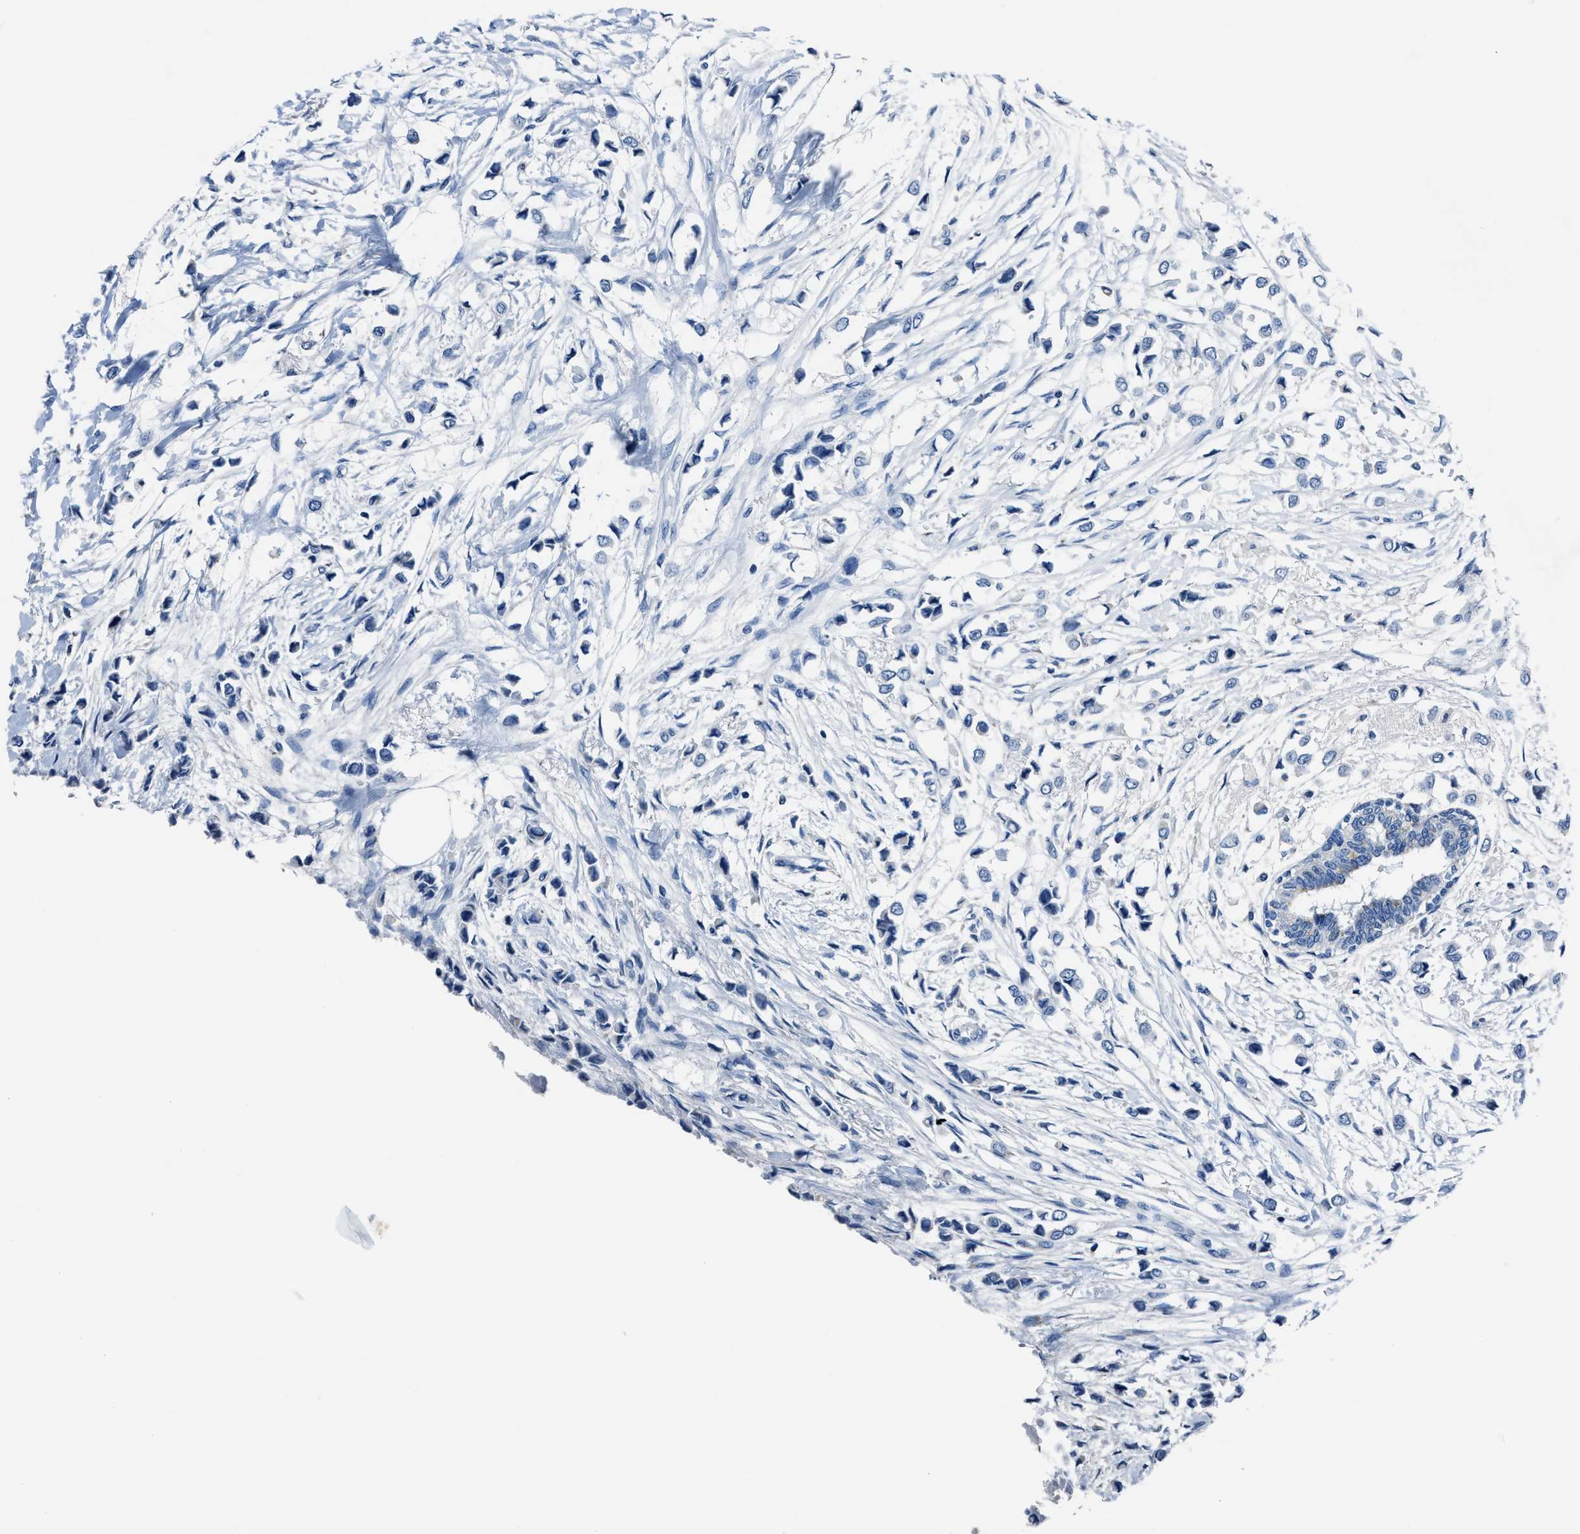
{"staining": {"intensity": "negative", "quantity": "none", "location": "none"}, "tissue": "breast cancer", "cell_type": "Tumor cells", "image_type": "cancer", "snomed": [{"axis": "morphology", "description": "Lobular carcinoma"}, {"axis": "topography", "description": "Breast"}], "caption": "Protein analysis of lobular carcinoma (breast) demonstrates no significant positivity in tumor cells.", "gene": "ADAM2", "patient": {"sex": "female", "age": 51}}